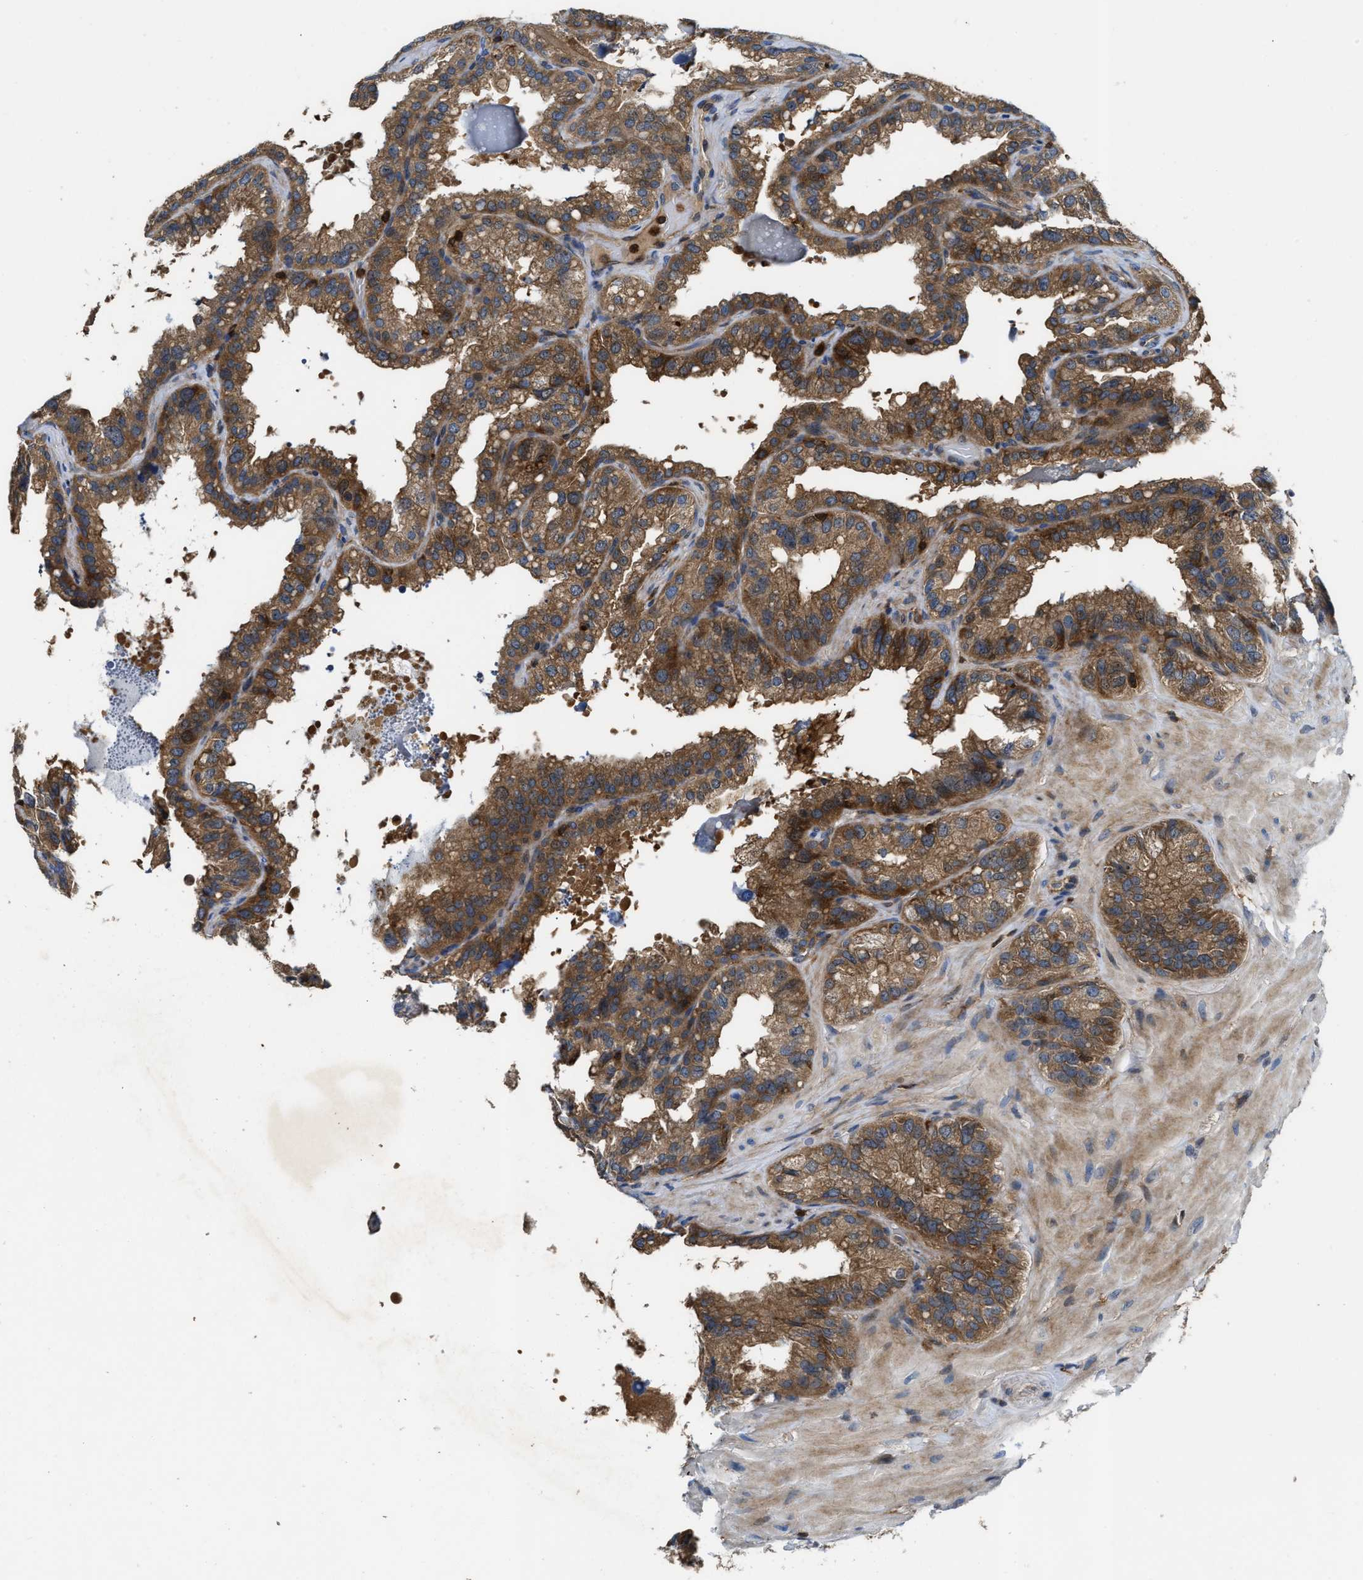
{"staining": {"intensity": "moderate", "quantity": ">75%", "location": "cytoplasmic/membranous"}, "tissue": "seminal vesicle", "cell_type": "Glandular cells", "image_type": "normal", "snomed": [{"axis": "morphology", "description": "Normal tissue, NOS"}, {"axis": "topography", "description": "Seminal veicle"}], "caption": "An immunohistochemistry micrograph of normal tissue is shown. Protein staining in brown shows moderate cytoplasmic/membranous positivity in seminal vesicle within glandular cells. The protein of interest is stained brown, and the nuclei are stained in blue (DAB (3,3'-diaminobenzidine) IHC with brightfield microscopy, high magnification).", "gene": "OSTF1", "patient": {"sex": "male", "age": 68}}